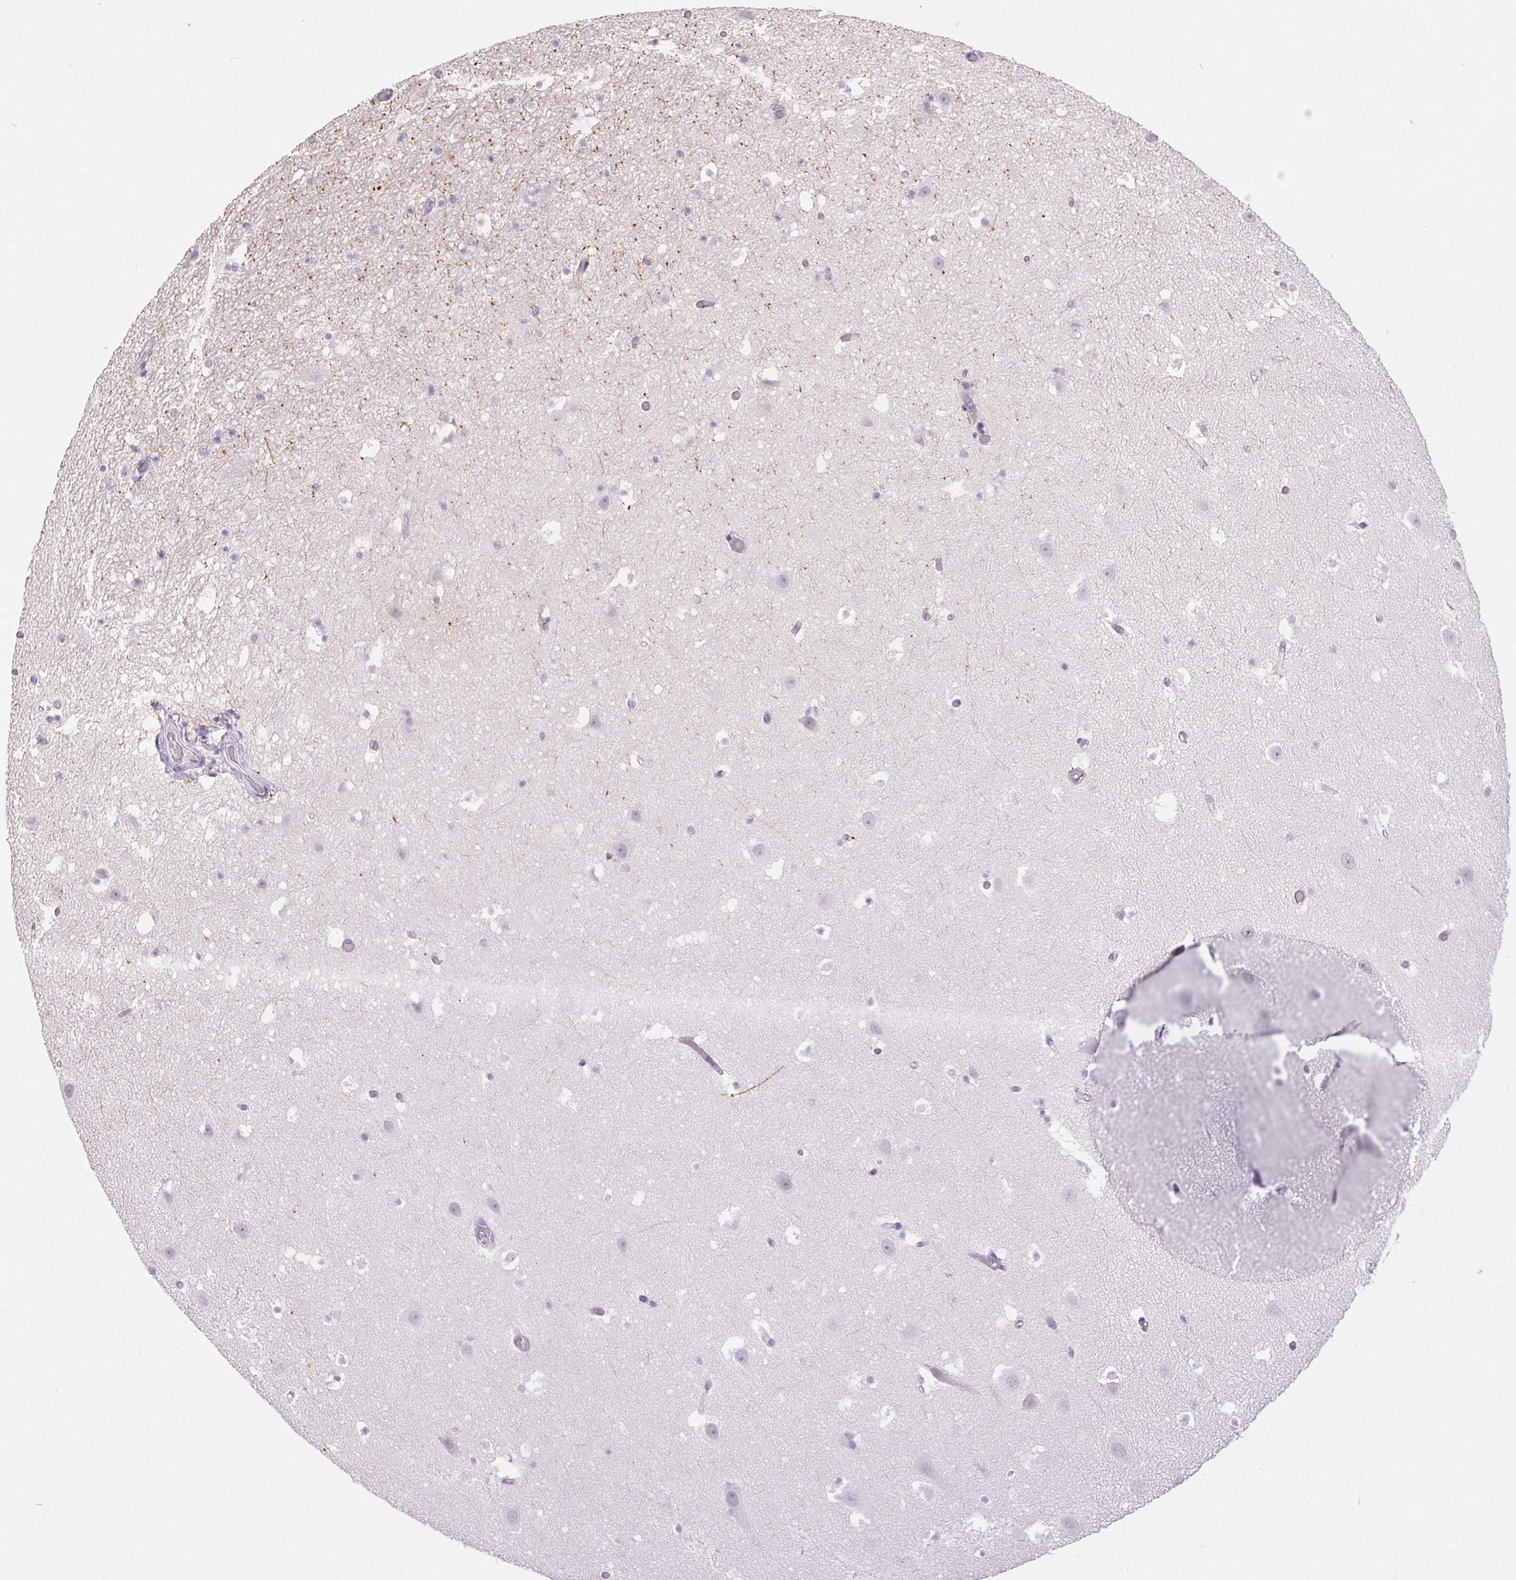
{"staining": {"intensity": "negative", "quantity": "none", "location": "none"}, "tissue": "hippocampus", "cell_type": "Glial cells", "image_type": "normal", "snomed": [{"axis": "morphology", "description": "Normal tissue, NOS"}, {"axis": "topography", "description": "Hippocampus"}], "caption": "Micrograph shows no significant protein staining in glial cells of unremarkable hippocampus.", "gene": "TRDN", "patient": {"sex": "male", "age": 26}}